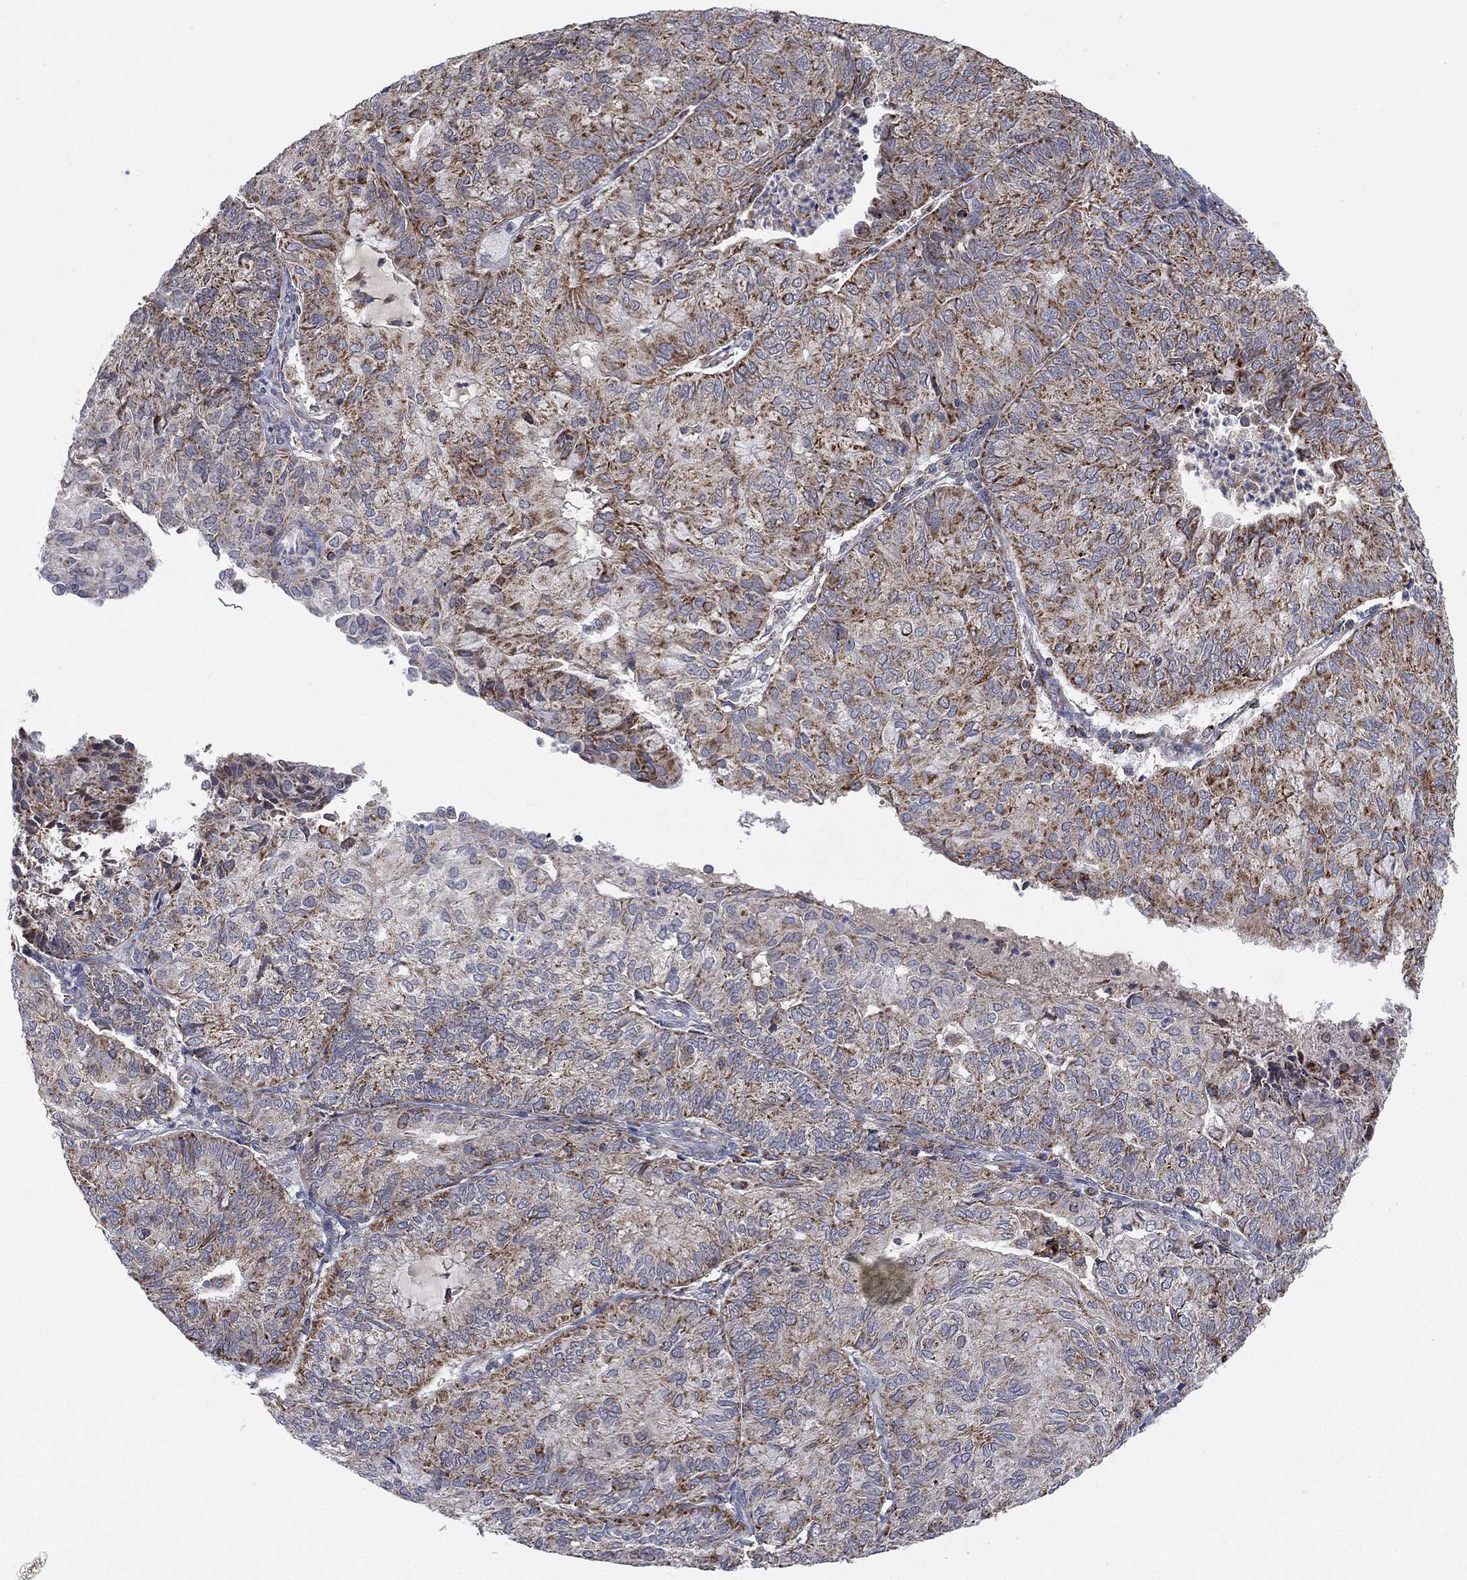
{"staining": {"intensity": "moderate", "quantity": "25%-75%", "location": "cytoplasmic/membranous"}, "tissue": "endometrial cancer", "cell_type": "Tumor cells", "image_type": "cancer", "snomed": [{"axis": "morphology", "description": "Adenocarcinoma, NOS"}, {"axis": "topography", "description": "Endometrium"}], "caption": "Approximately 25%-75% of tumor cells in human endometrial cancer exhibit moderate cytoplasmic/membranous protein positivity as visualized by brown immunohistochemical staining.", "gene": "PSMG4", "patient": {"sex": "female", "age": 82}}